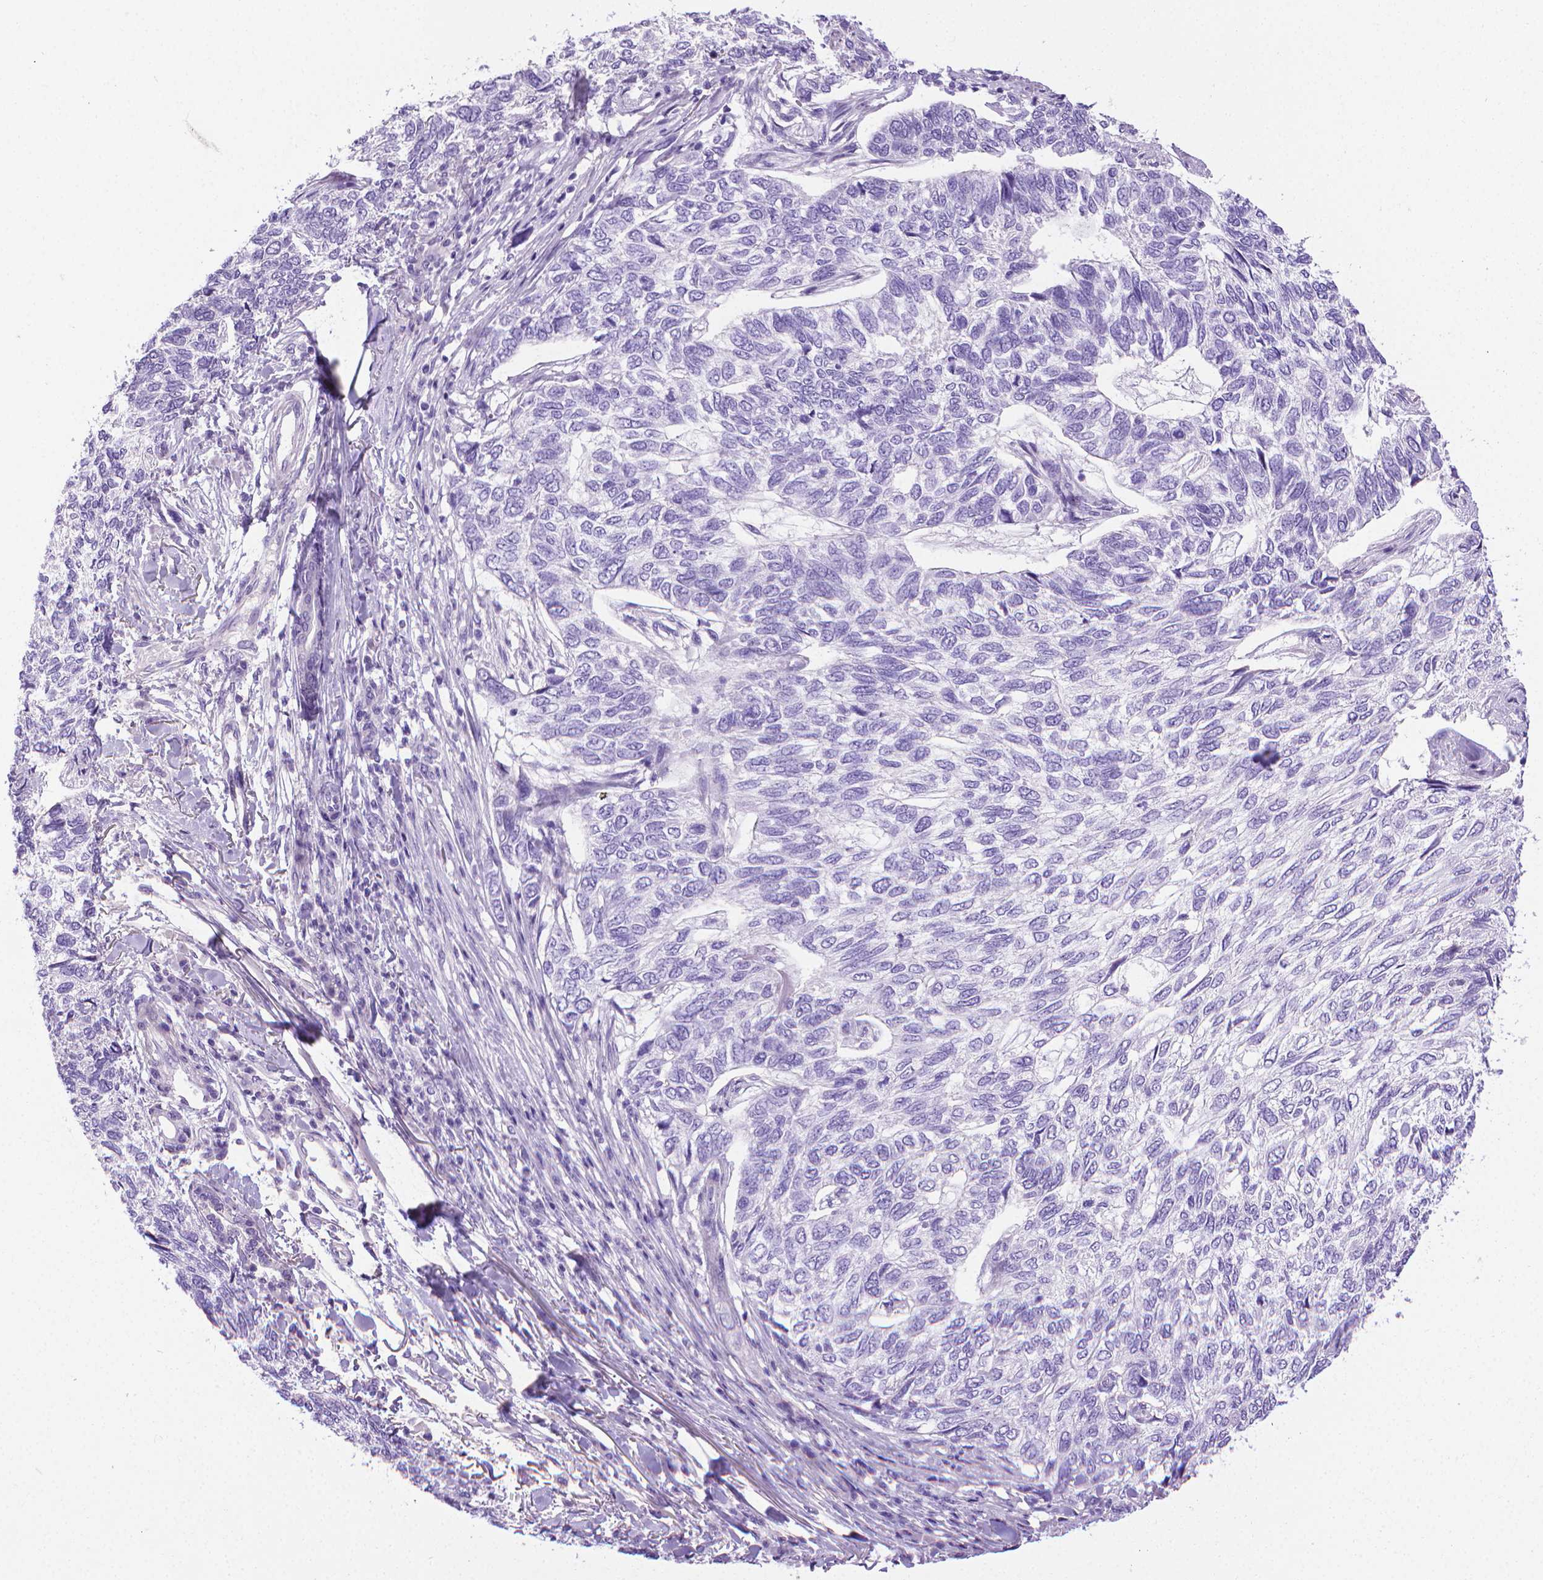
{"staining": {"intensity": "negative", "quantity": "none", "location": "none"}, "tissue": "skin cancer", "cell_type": "Tumor cells", "image_type": "cancer", "snomed": [{"axis": "morphology", "description": "Basal cell carcinoma"}, {"axis": "topography", "description": "Skin"}], "caption": "The micrograph shows no significant staining in tumor cells of skin cancer.", "gene": "PNMA2", "patient": {"sex": "female", "age": 65}}